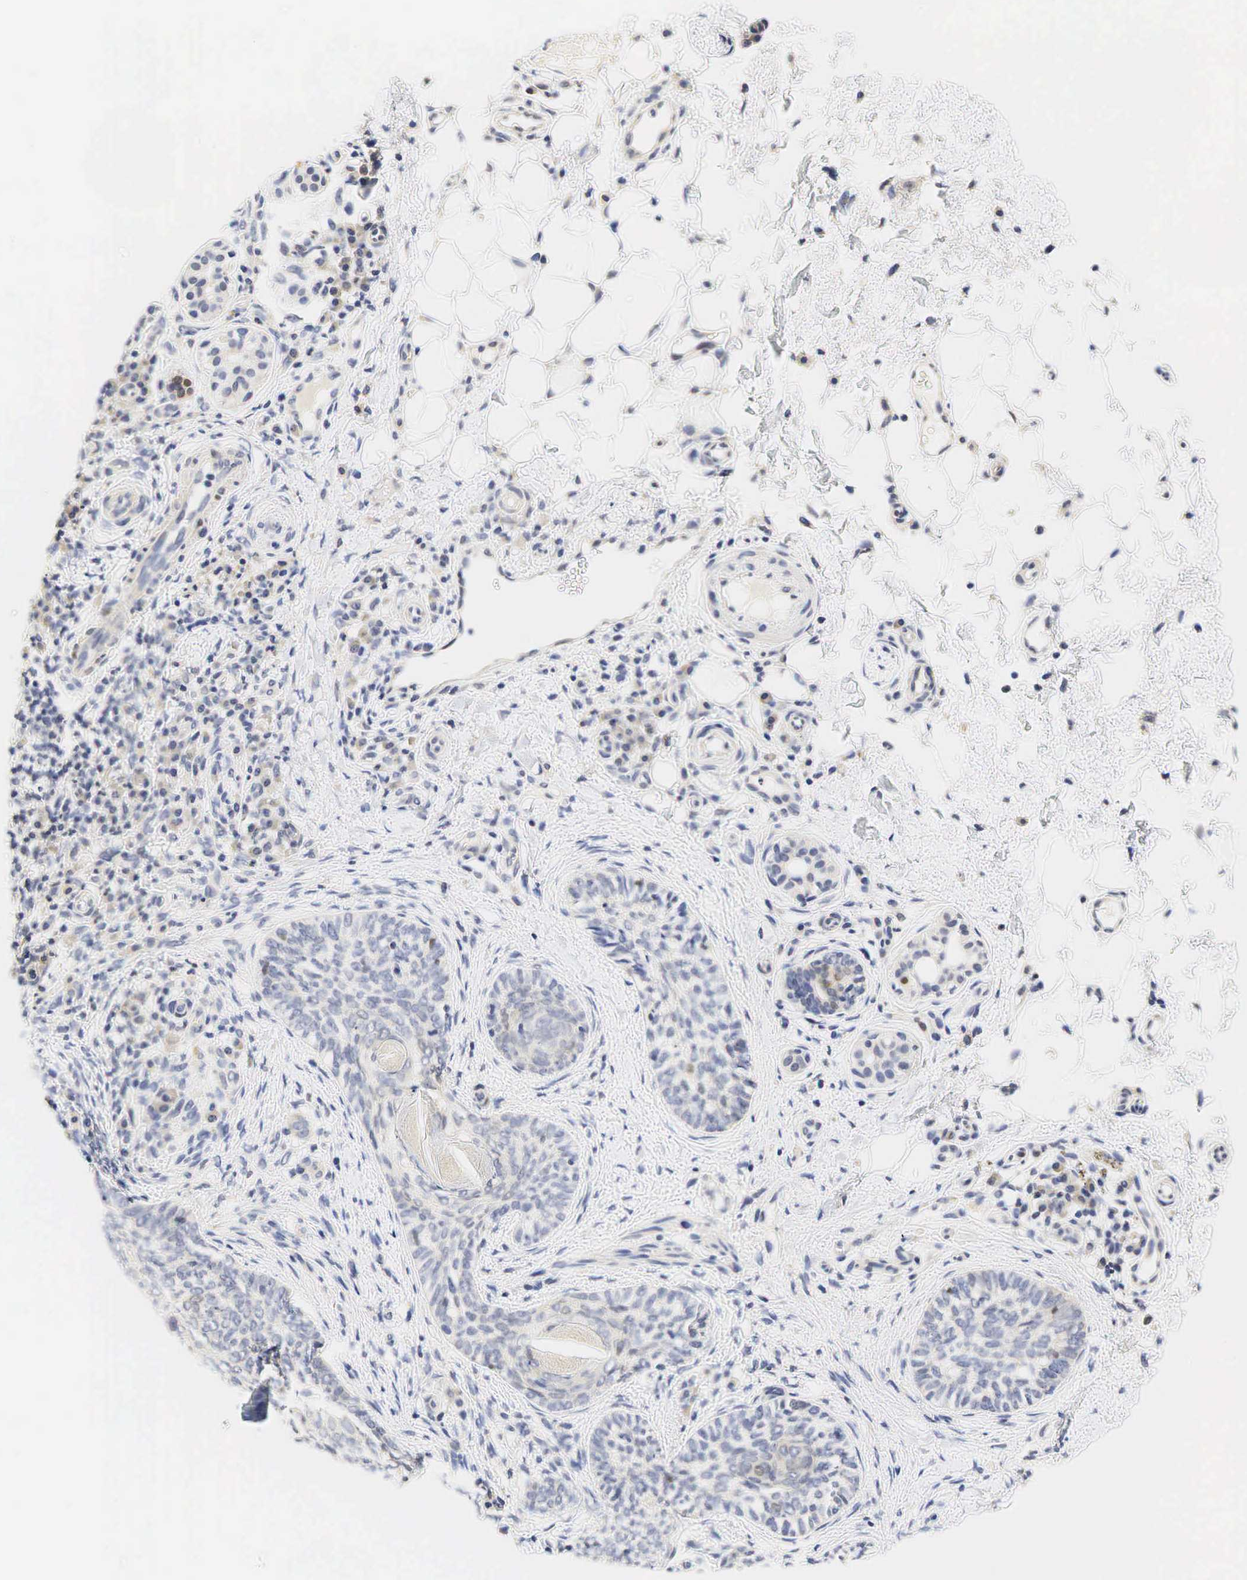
{"staining": {"intensity": "negative", "quantity": "none", "location": "none"}, "tissue": "skin cancer", "cell_type": "Tumor cells", "image_type": "cancer", "snomed": [{"axis": "morphology", "description": "Basal cell carcinoma"}, {"axis": "topography", "description": "Skin"}], "caption": "Photomicrograph shows no significant protein positivity in tumor cells of basal cell carcinoma (skin).", "gene": "CCND1", "patient": {"sex": "male", "age": 89}}